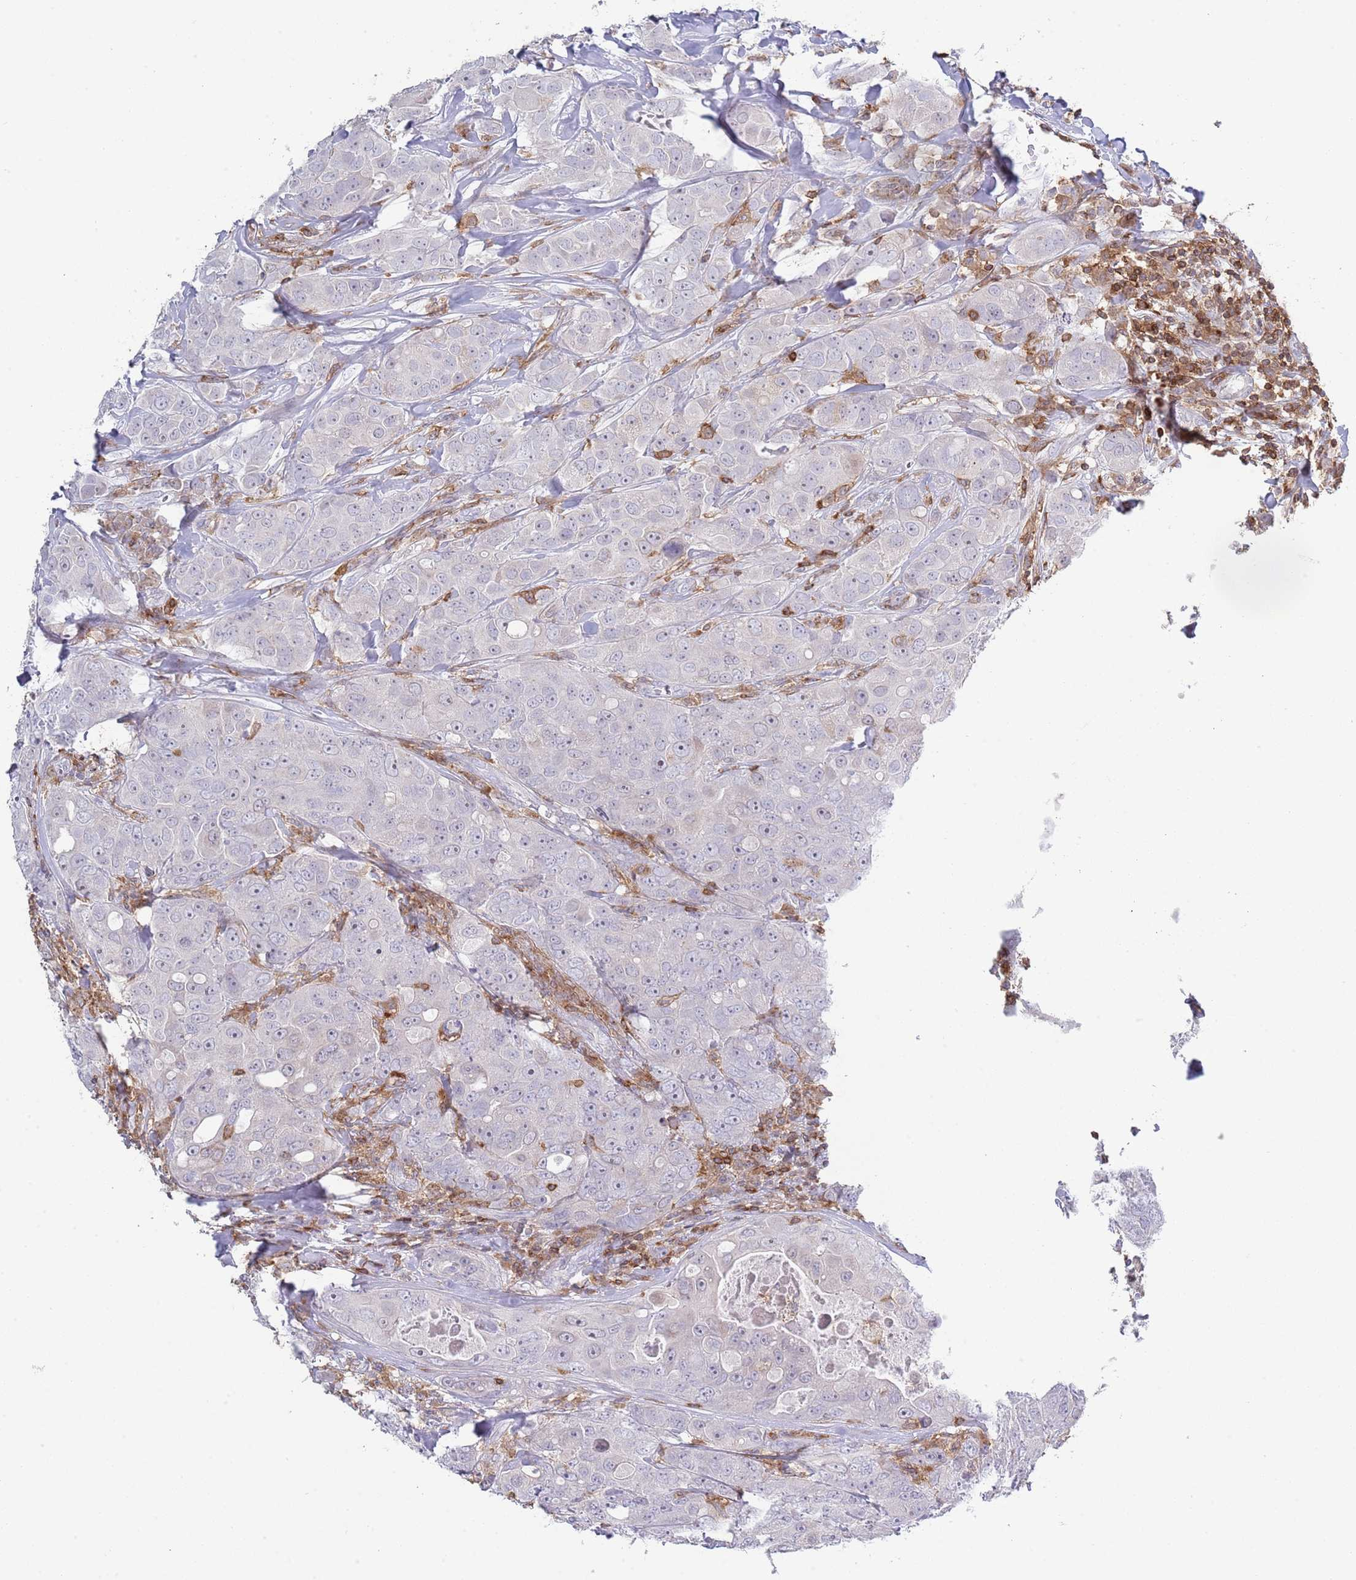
{"staining": {"intensity": "negative", "quantity": "none", "location": "none"}, "tissue": "breast cancer", "cell_type": "Tumor cells", "image_type": "cancer", "snomed": [{"axis": "morphology", "description": "Duct carcinoma"}, {"axis": "topography", "description": "Breast"}], "caption": "A high-resolution micrograph shows immunohistochemistry staining of breast intraductal carcinoma, which displays no significant positivity in tumor cells.", "gene": "LPXN", "patient": {"sex": "female", "age": 43}}